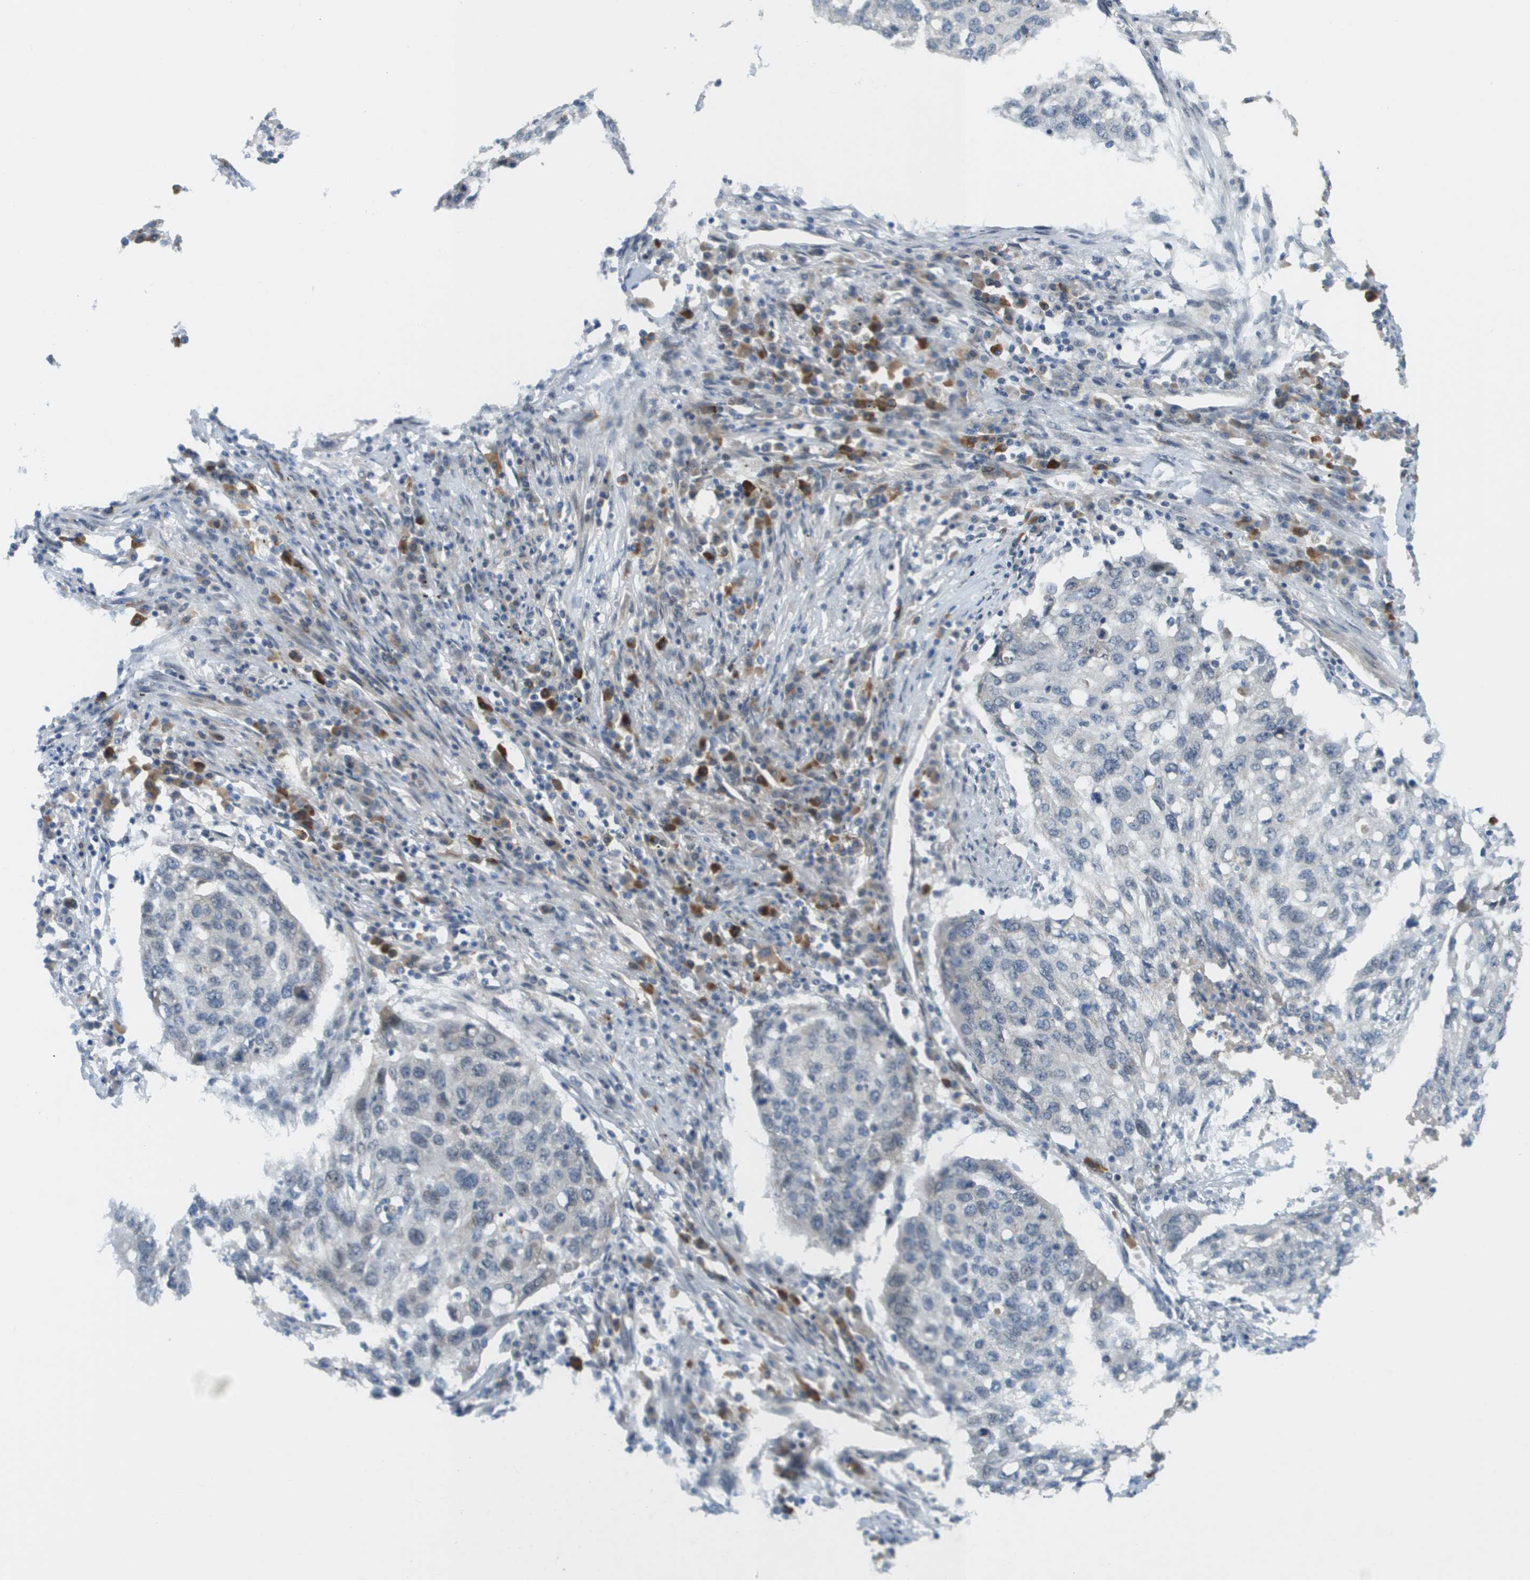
{"staining": {"intensity": "negative", "quantity": "none", "location": "none"}, "tissue": "lung cancer", "cell_type": "Tumor cells", "image_type": "cancer", "snomed": [{"axis": "morphology", "description": "Squamous cell carcinoma, NOS"}, {"axis": "topography", "description": "Lung"}], "caption": "DAB immunohistochemical staining of human lung cancer (squamous cell carcinoma) demonstrates no significant staining in tumor cells. (Stains: DAB (3,3'-diaminobenzidine) immunohistochemistry with hematoxylin counter stain, Microscopy: brightfield microscopy at high magnification).", "gene": "CACNB4", "patient": {"sex": "female", "age": 63}}